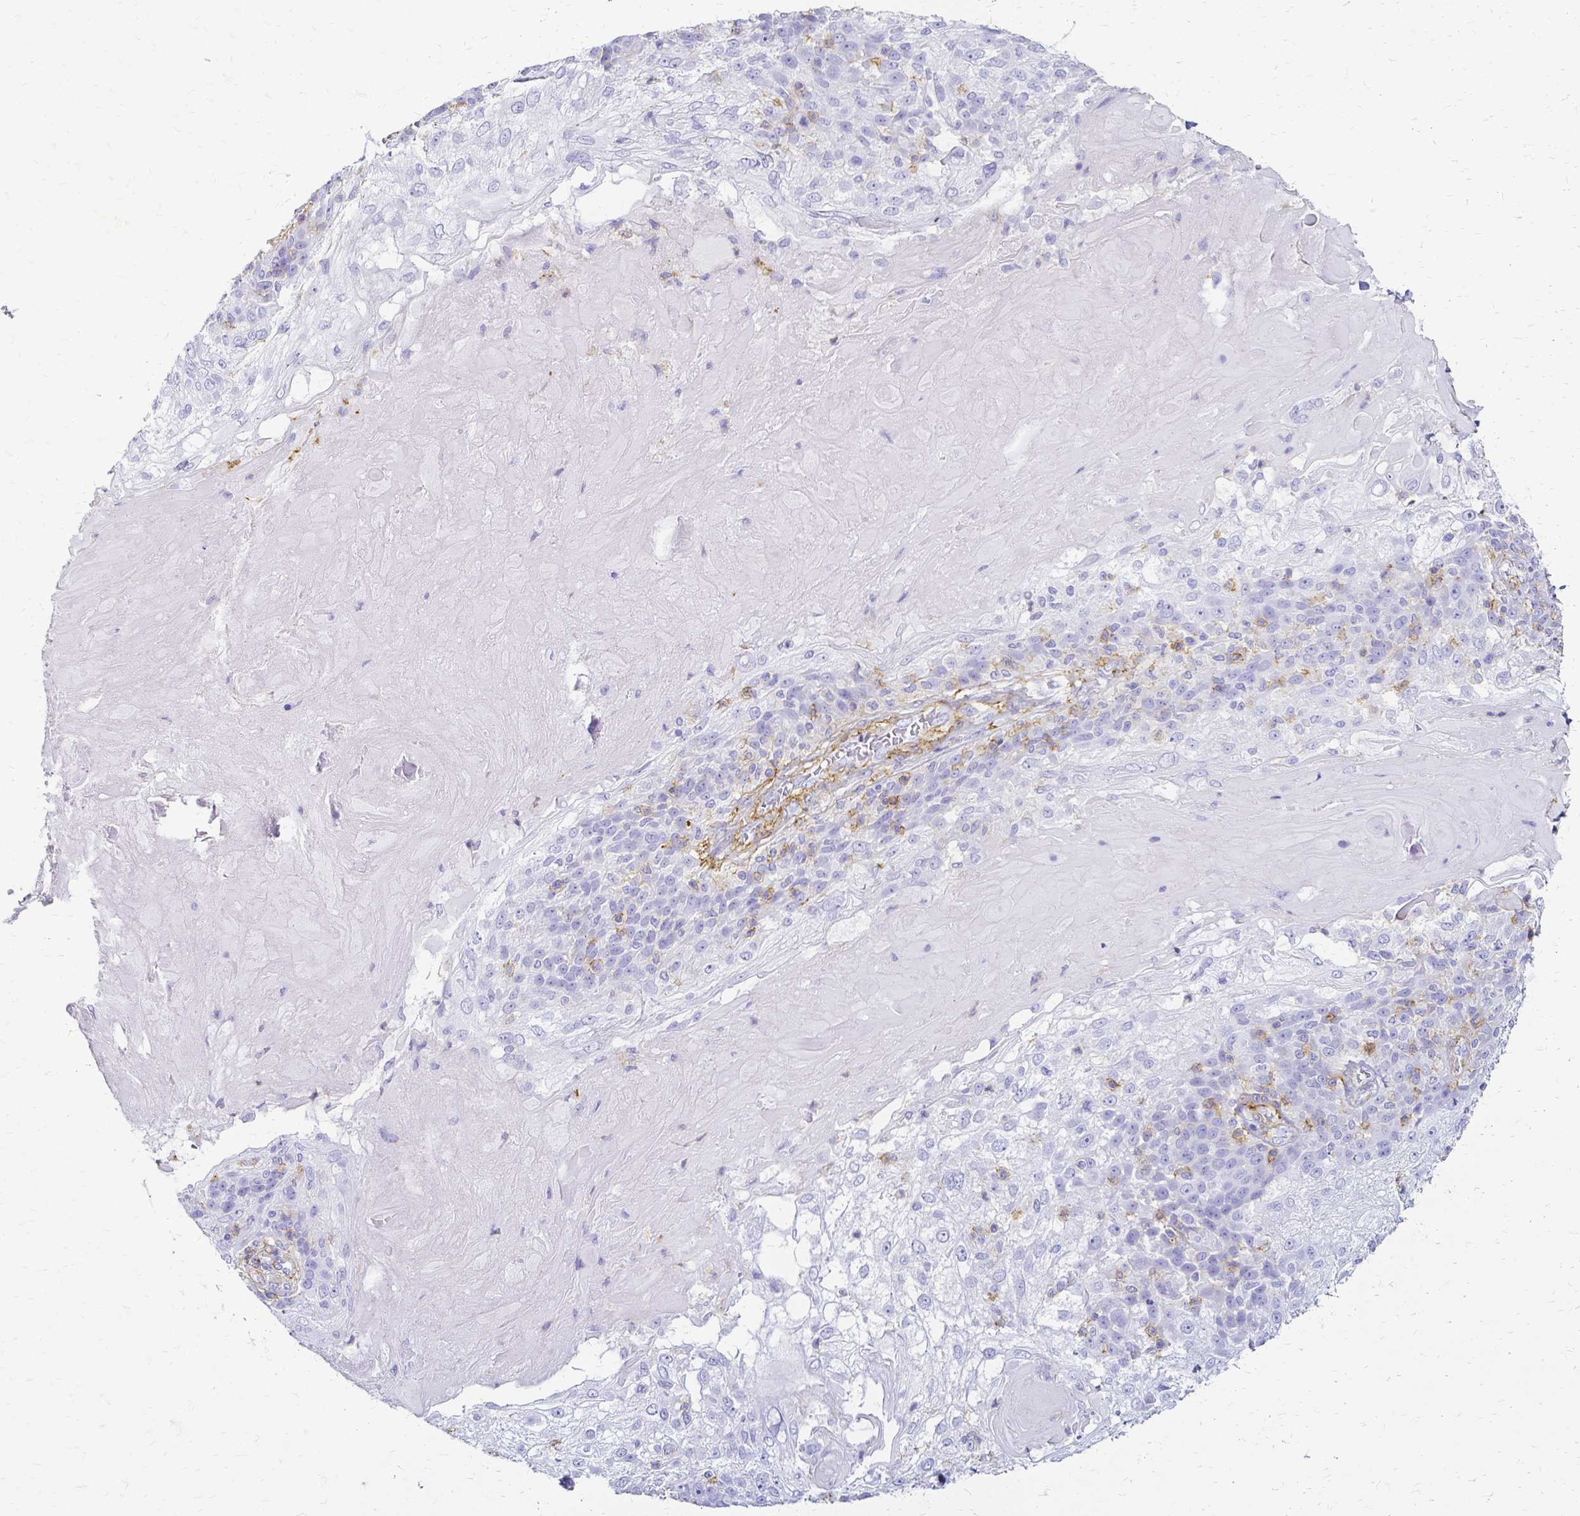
{"staining": {"intensity": "negative", "quantity": "none", "location": "none"}, "tissue": "skin cancer", "cell_type": "Tumor cells", "image_type": "cancer", "snomed": [{"axis": "morphology", "description": "Normal tissue, NOS"}, {"axis": "morphology", "description": "Squamous cell carcinoma, NOS"}, {"axis": "topography", "description": "Skin"}], "caption": "Protein analysis of skin squamous cell carcinoma reveals no significant expression in tumor cells.", "gene": "HSPA12A", "patient": {"sex": "female", "age": 83}}